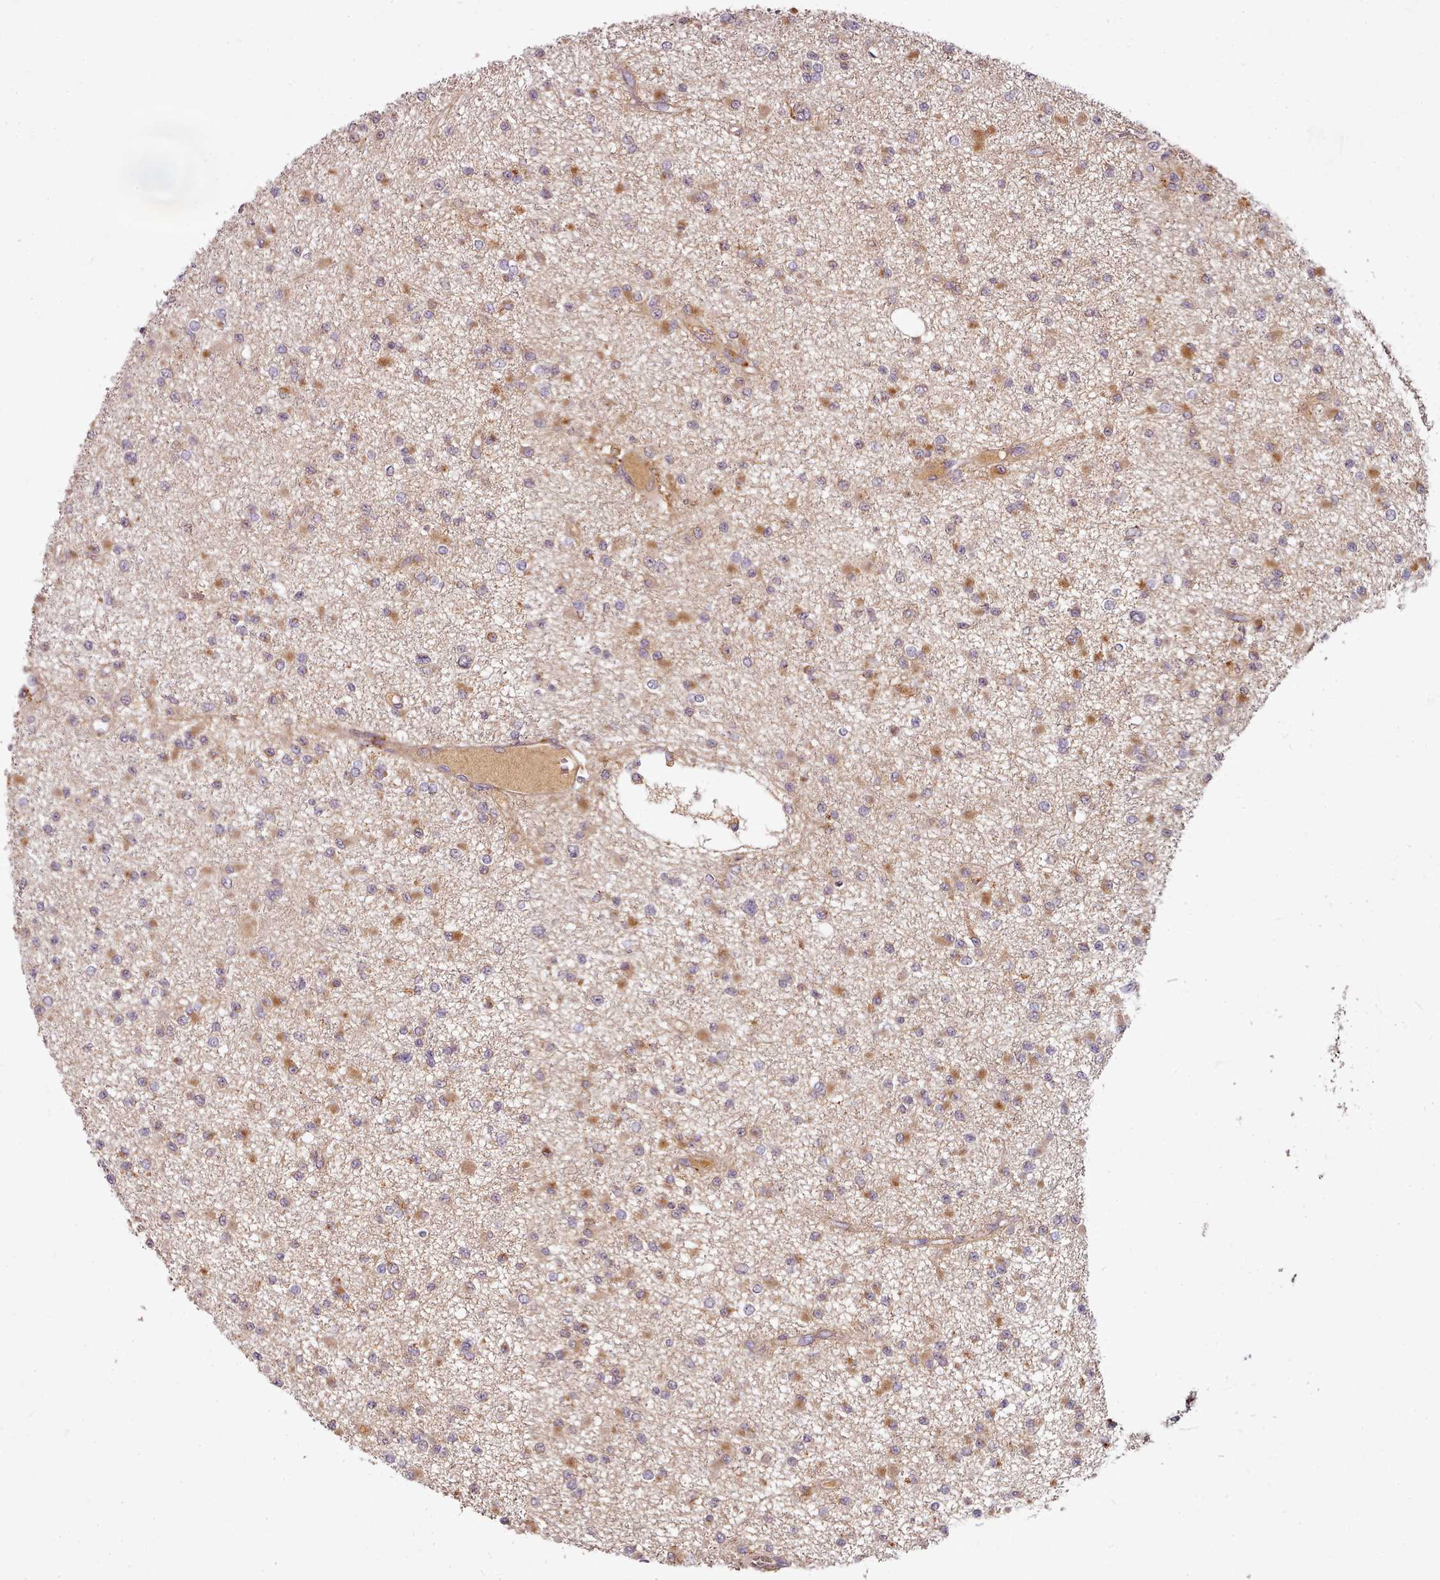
{"staining": {"intensity": "moderate", "quantity": "25%-75%", "location": "cytoplasmic/membranous"}, "tissue": "glioma", "cell_type": "Tumor cells", "image_type": "cancer", "snomed": [{"axis": "morphology", "description": "Glioma, malignant, Low grade"}, {"axis": "topography", "description": "Brain"}], "caption": "Glioma stained for a protein (brown) displays moderate cytoplasmic/membranous positive staining in about 25%-75% of tumor cells.", "gene": "C1QTNF5", "patient": {"sex": "female", "age": 22}}